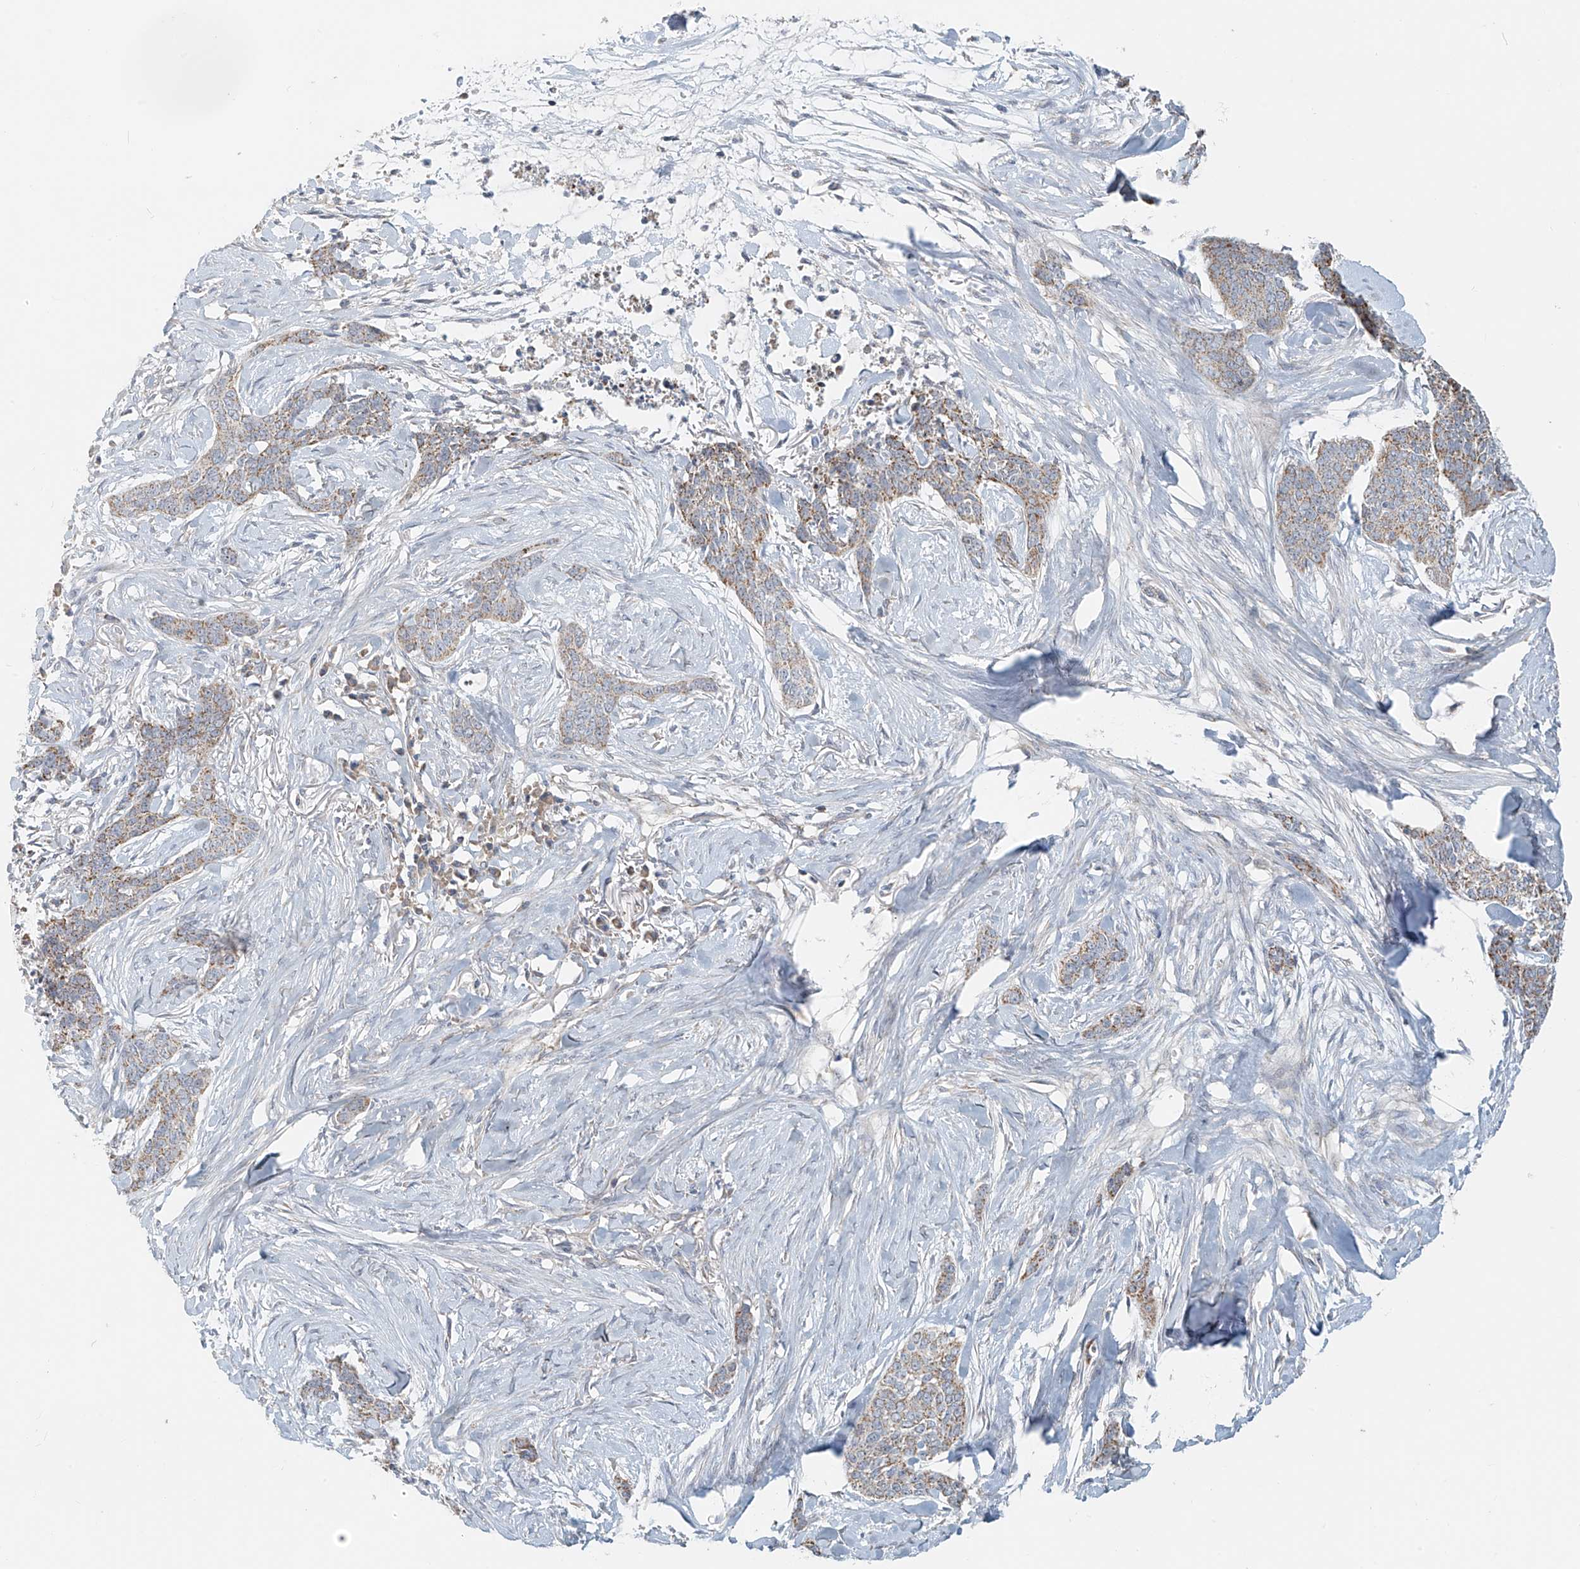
{"staining": {"intensity": "moderate", "quantity": ">75%", "location": "cytoplasmic/membranous"}, "tissue": "skin cancer", "cell_type": "Tumor cells", "image_type": "cancer", "snomed": [{"axis": "morphology", "description": "Basal cell carcinoma"}, {"axis": "topography", "description": "Skin"}], "caption": "High-power microscopy captured an immunohistochemistry histopathology image of skin cancer (basal cell carcinoma), revealing moderate cytoplasmic/membranous expression in approximately >75% of tumor cells.", "gene": "UST", "patient": {"sex": "female", "age": 64}}